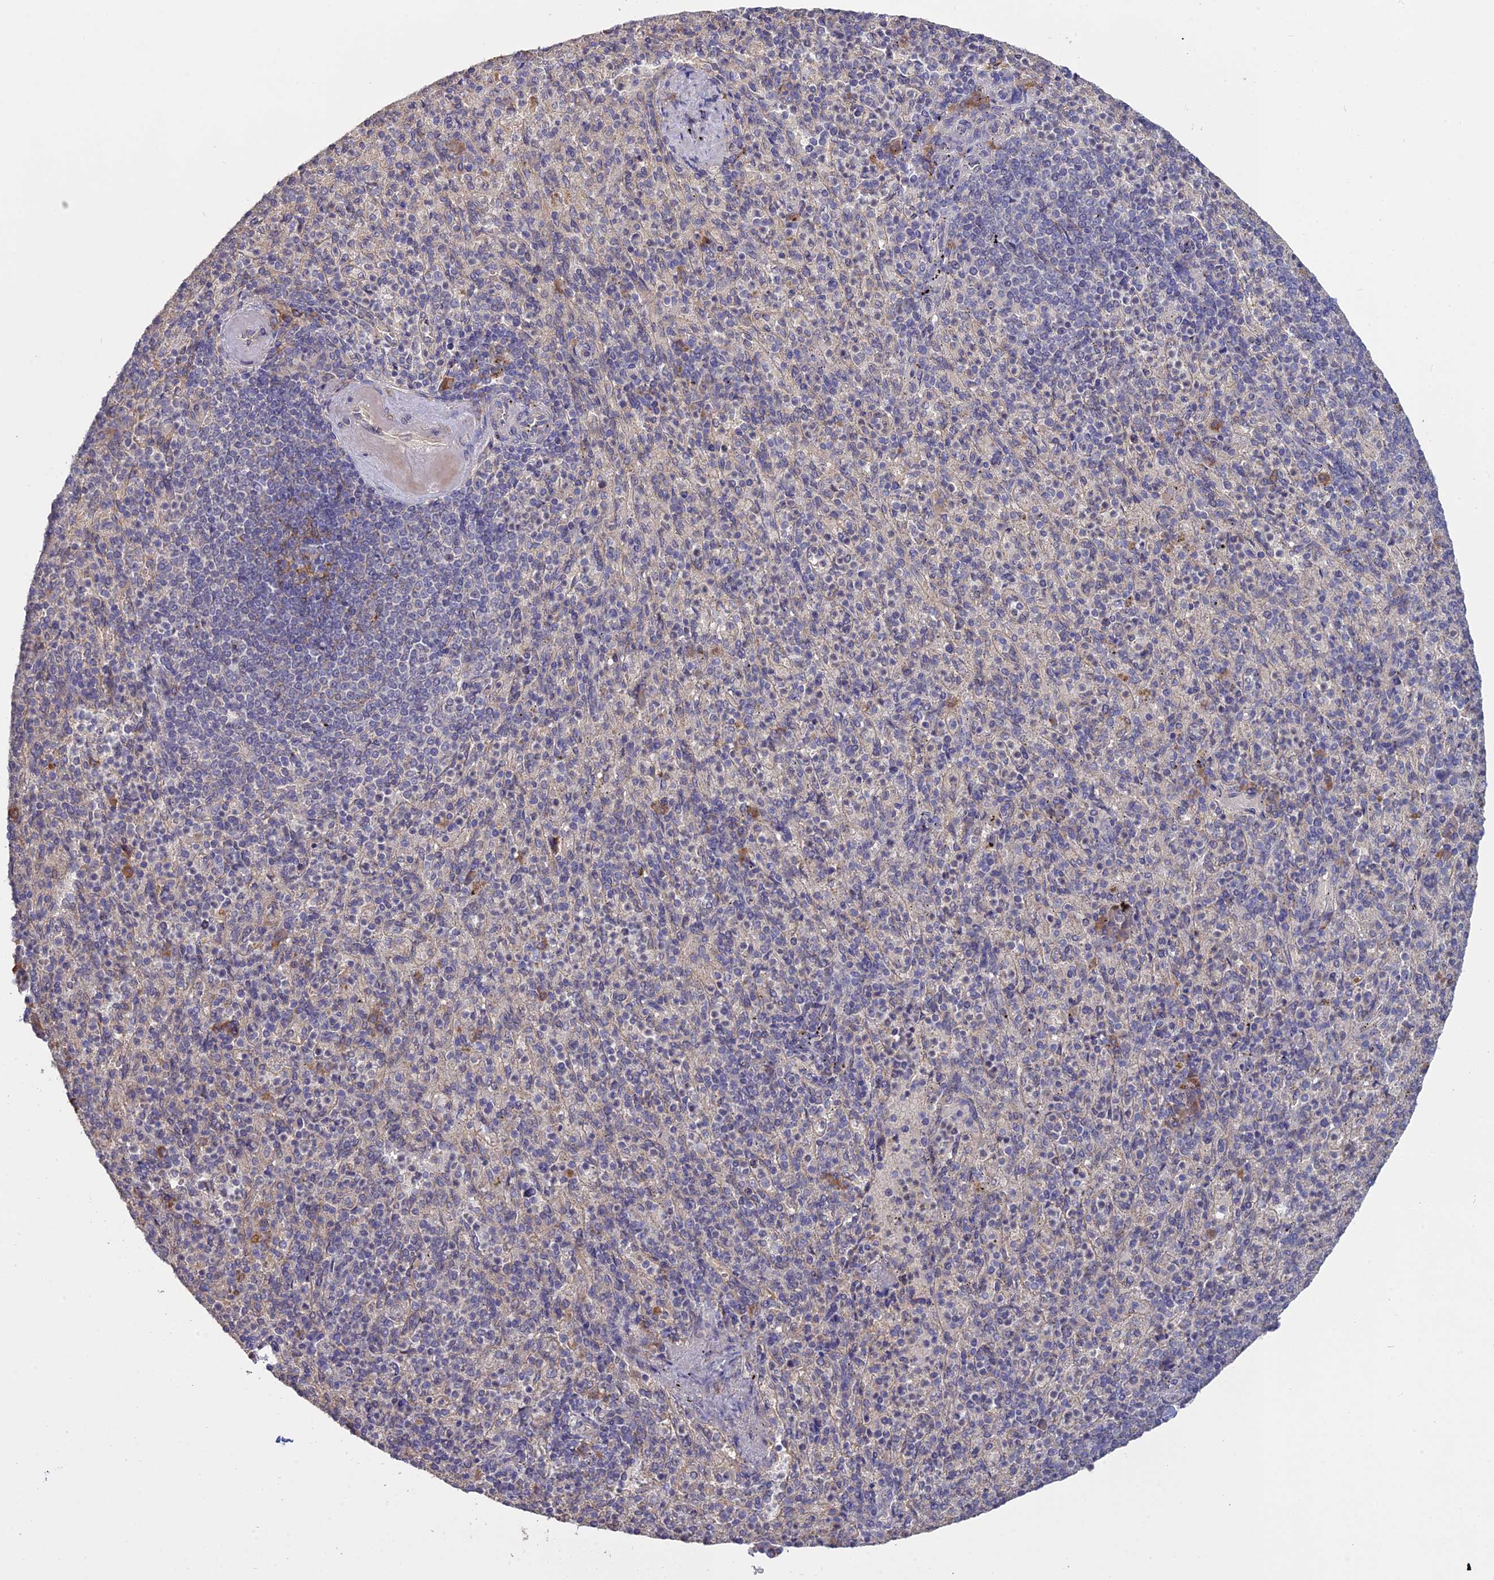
{"staining": {"intensity": "negative", "quantity": "none", "location": "none"}, "tissue": "spleen", "cell_type": "Cells in red pulp", "image_type": "normal", "snomed": [{"axis": "morphology", "description": "Normal tissue, NOS"}, {"axis": "topography", "description": "Spleen"}], "caption": "Unremarkable spleen was stained to show a protein in brown. There is no significant positivity in cells in red pulp. The staining was performed using DAB to visualize the protein expression in brown, while the nuclei were stained in blue with hematoxylin (Magnification: 20x).", "gene": "PPIC", "patient": {"sex": "female", "age": 74}}